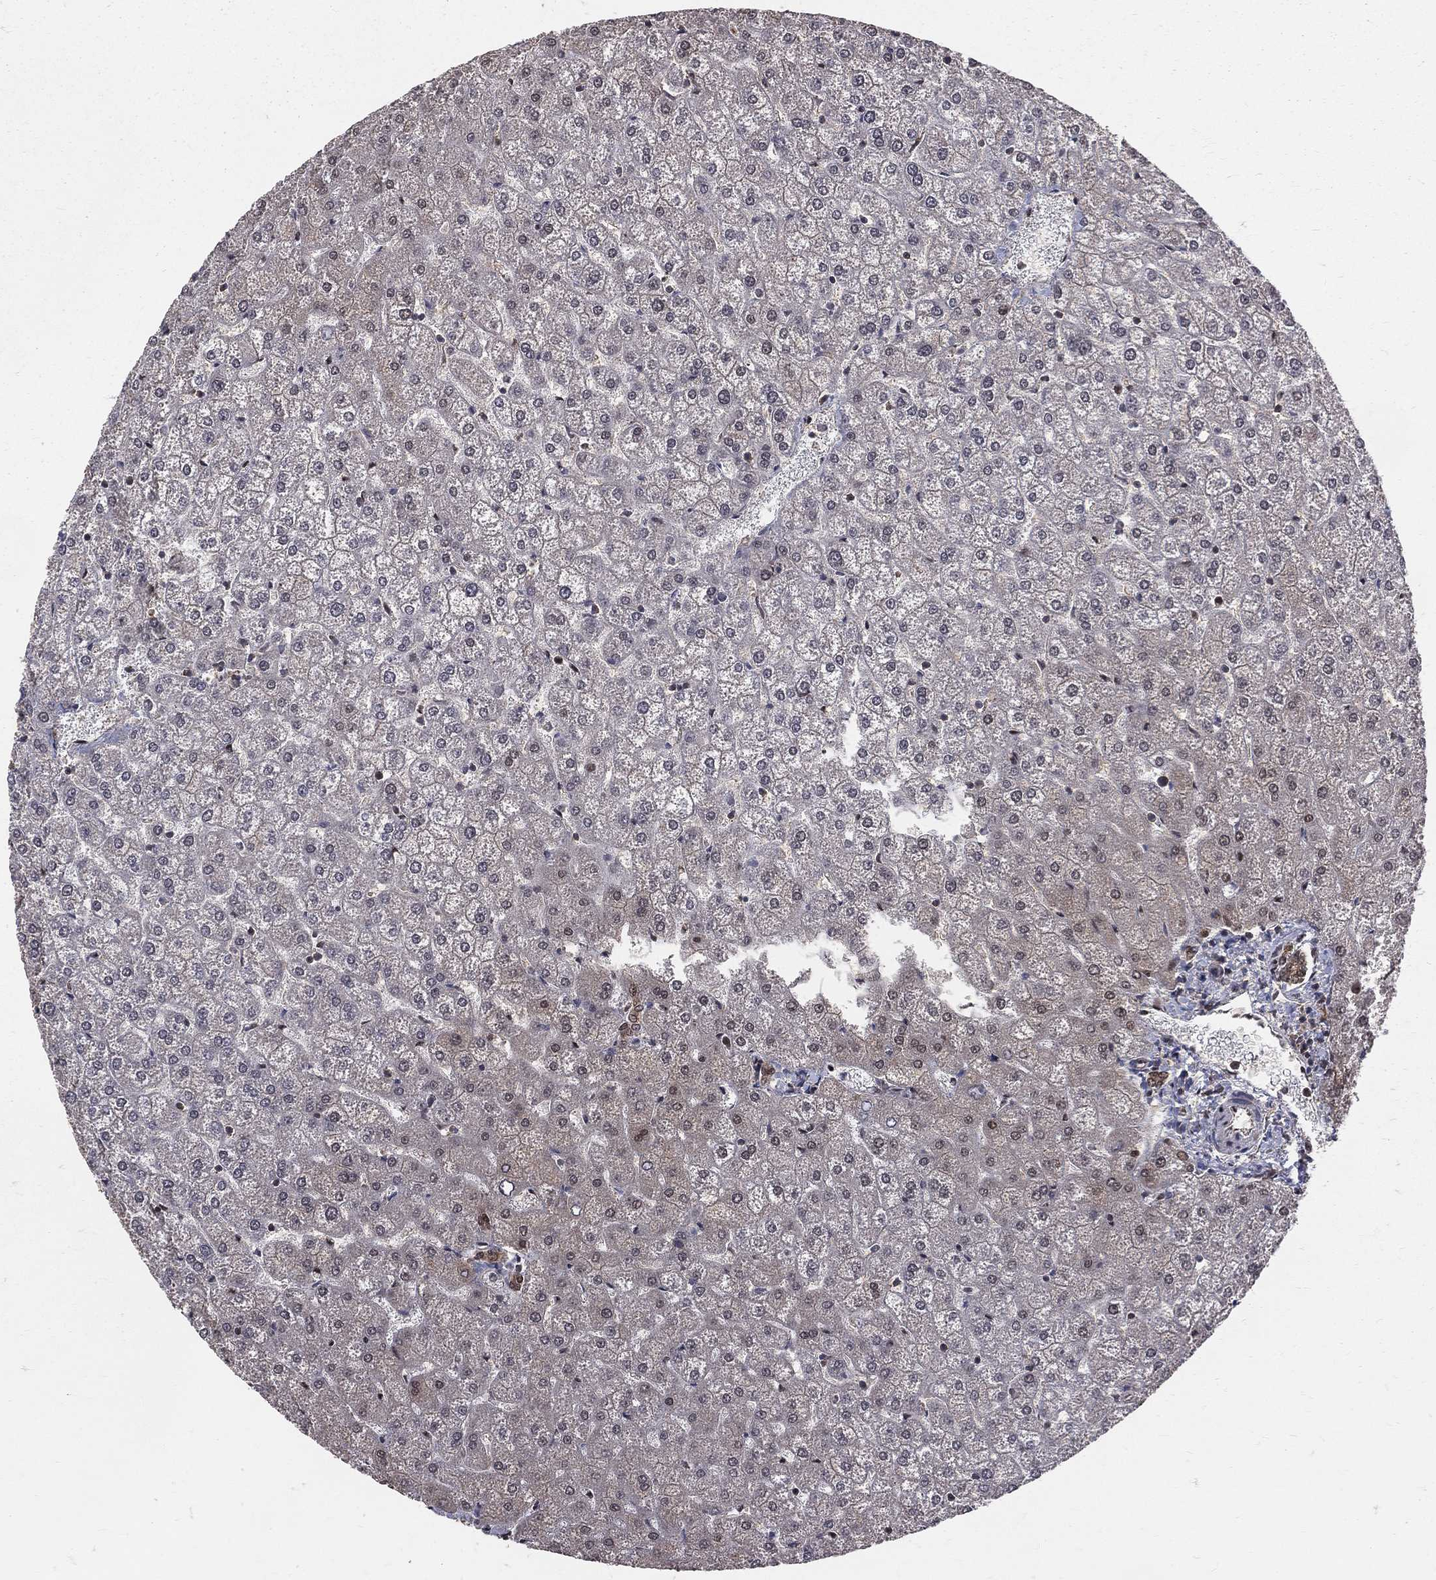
{"staining": {"intensity": "moderate", "quantity": "<25%", "location": "cytoplasmic/membranous"}, "tissue": "liver", "cell_type": "Cholangiocytes", "image_type": "normal", "snomed": [{"axis": "morphology", "description": "Normal tissue, NOS"}, {"axis": "topography", "description": "Liver"}], "caption": "Immunohistochemistry (IHC) of normal liver demonstrates low levels of moderate cytoplasmic/membranous positivity in approximately <25% of cholangiocytes. The protein is shown in brown color, while the nuclei are stained blue.", "gene": "COPS4", "patient": {"sex": "female", "age": 32}}